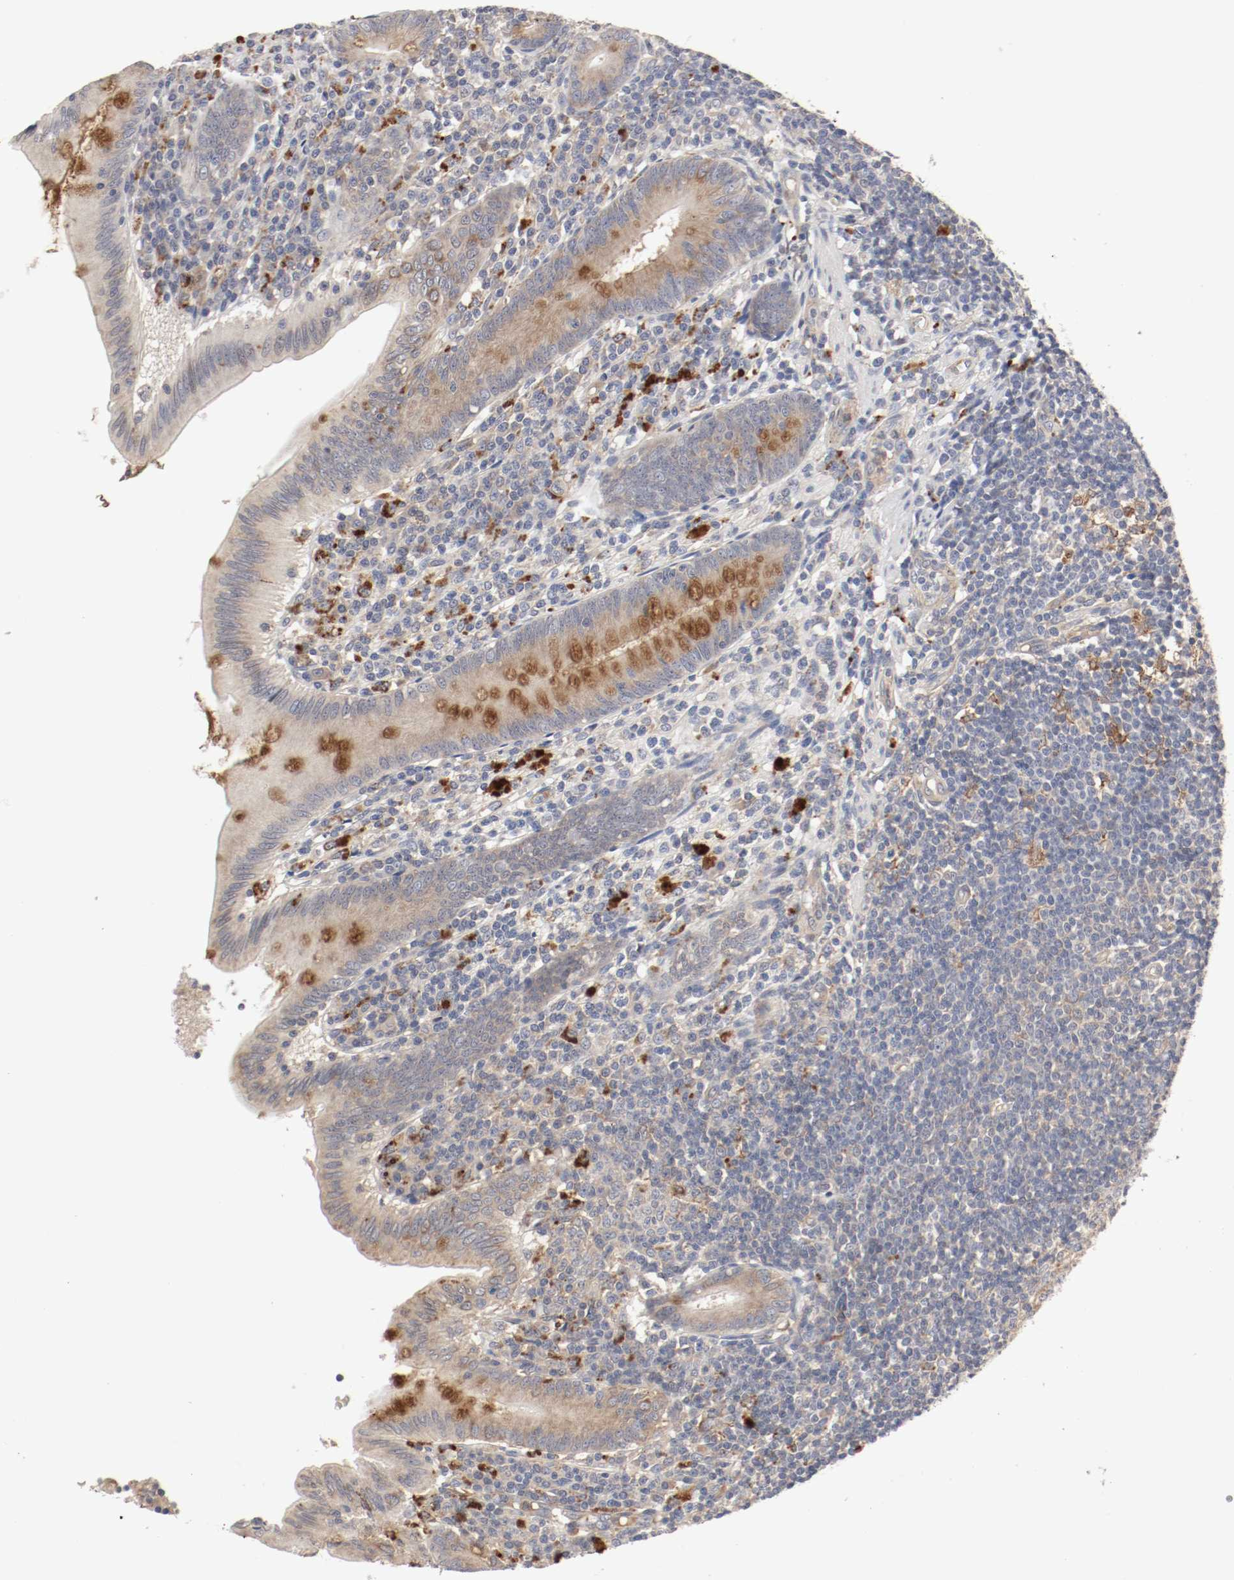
{"staining": {"intensity": "strong", "quantity": "25%-75%", "location": "cytoplasmic/membranous"}, "tissue": "appendix", "cell_type": "Glandular cells", "image_type": "normal", "snomed": [{"axis": "morphology", "description": "Normal tissue, NOS"}, {"axis": "morphology", "description": "Inflammation, NOS"}, {"axis": "topography", "description": "Appendix"}], "caption": "Appendix stained with DAB IHC shows high levels of strong cytoplasmic/membranous positivity in approximately 25%-75% of glandular cells.", "gene": "REN", "patient": {"sex": "male", "age": 46}}